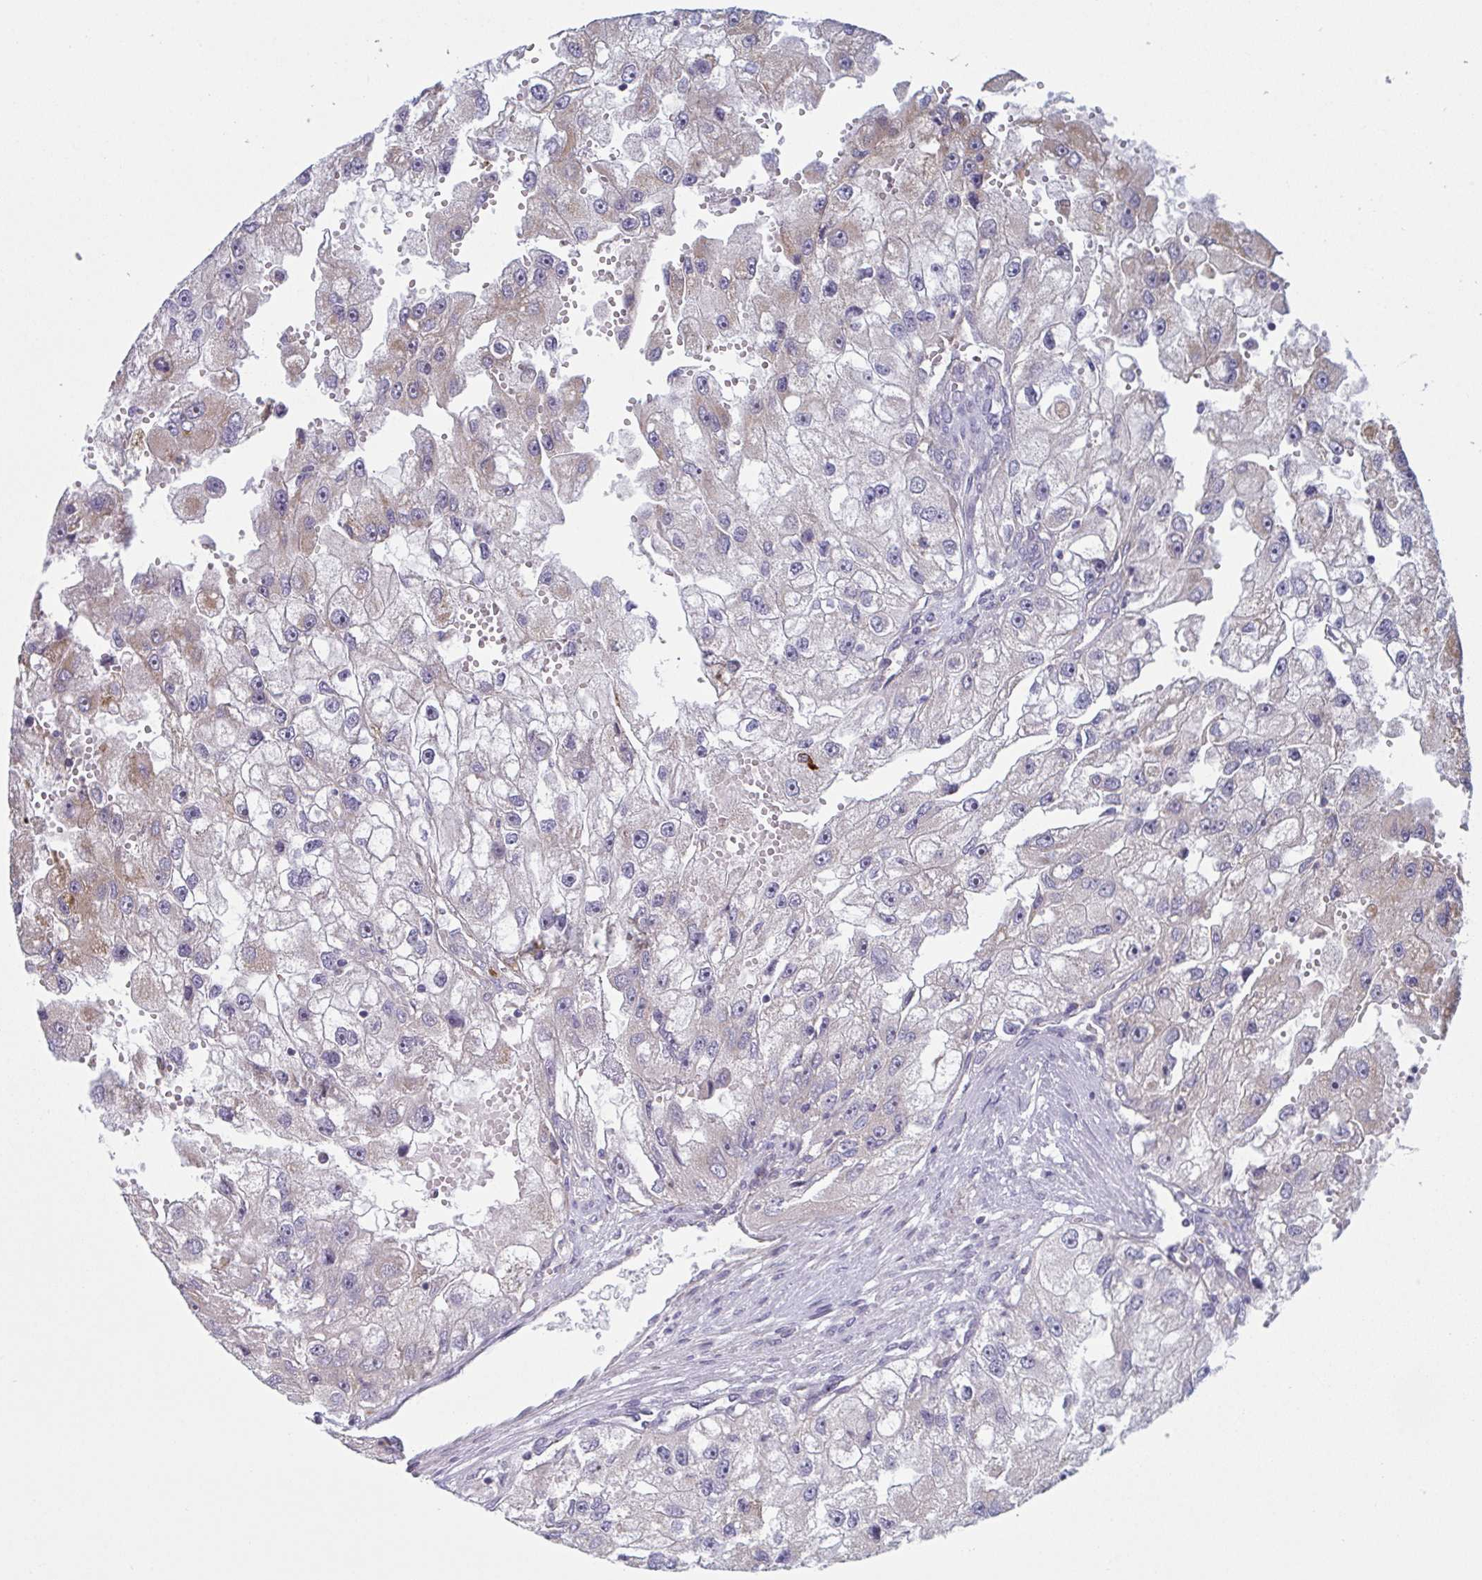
{"staining": {"intensity": "weak", "quantity": "<25%", "location": "cytoplasmic/membranous"}, "tissue": "renal cancer", "cell_type": "Tumor cells", "image_type": "cancer", "snomed": [{"axis": "morphology", "description": "Adenocarcinoma, NOS"}, {"axis": "topography", "description": "Kidney"}], "caption": "DAB immunohistochemical staining of renal adenocarcinoma demonstrates no significant positivity in tumor cells.", "gene": "XAF1", "patient": {"sex": "male", "age": 63}}